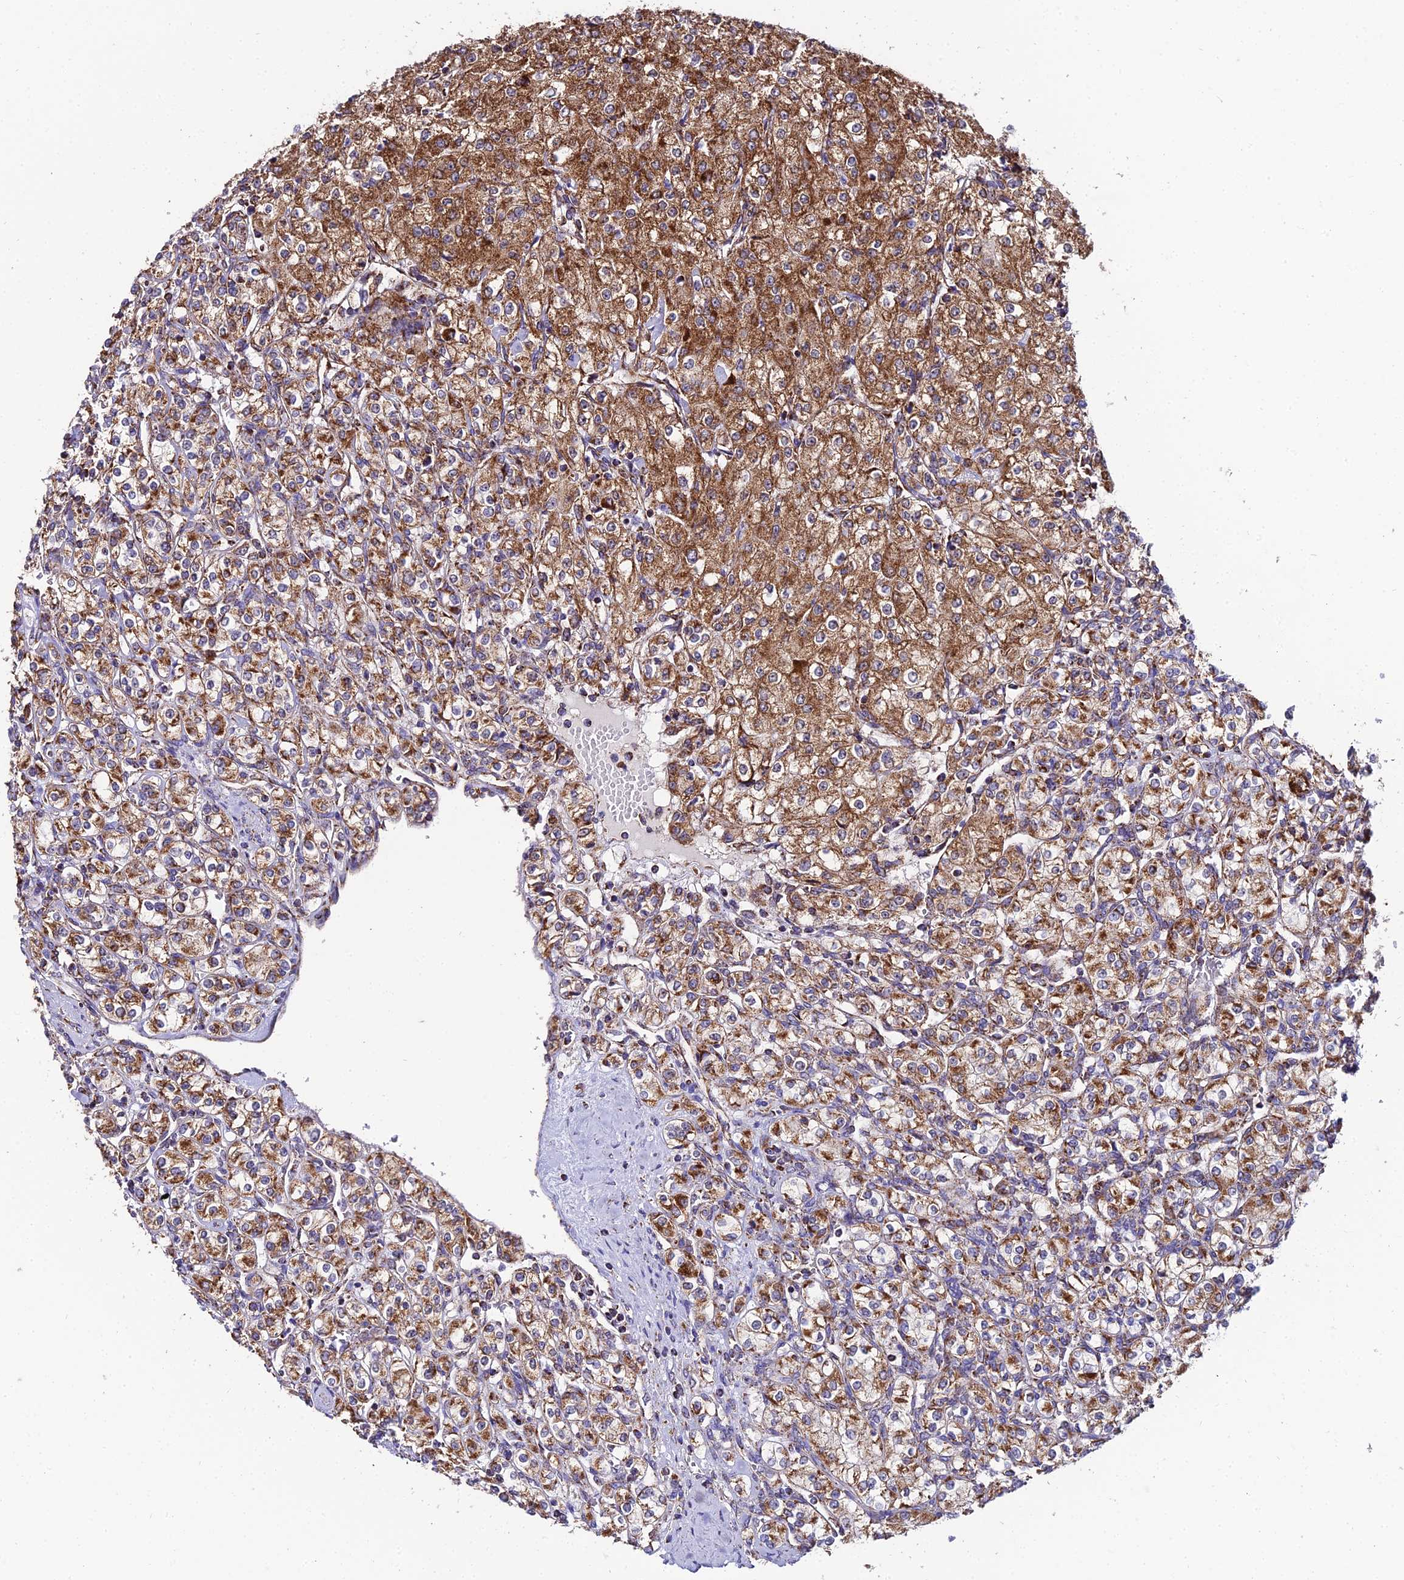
{"staining": {"intensity": "strong", "quantity": ">75%", "location": "cytoplasmic/membranous"}, "tissue": "renal cancer", "cell_type": "Tumor cells", "image_type": "cancer", "snomed": [{"axis": "morphology", "description": "Adenocarcinoma, NOS"}, {"axis": "topography", "description": "Kidney"}], "caption": "A high-resolution photomicrograph shows immunohistochemistry (IHC) staining of renal cancer (adenocarcinoma), which shows strong cytoplasmic/membranous positivity in approximately >75% of tumor cells.", "gene": "PSMD2", "patient": {"sex": "male", "age": 77}}